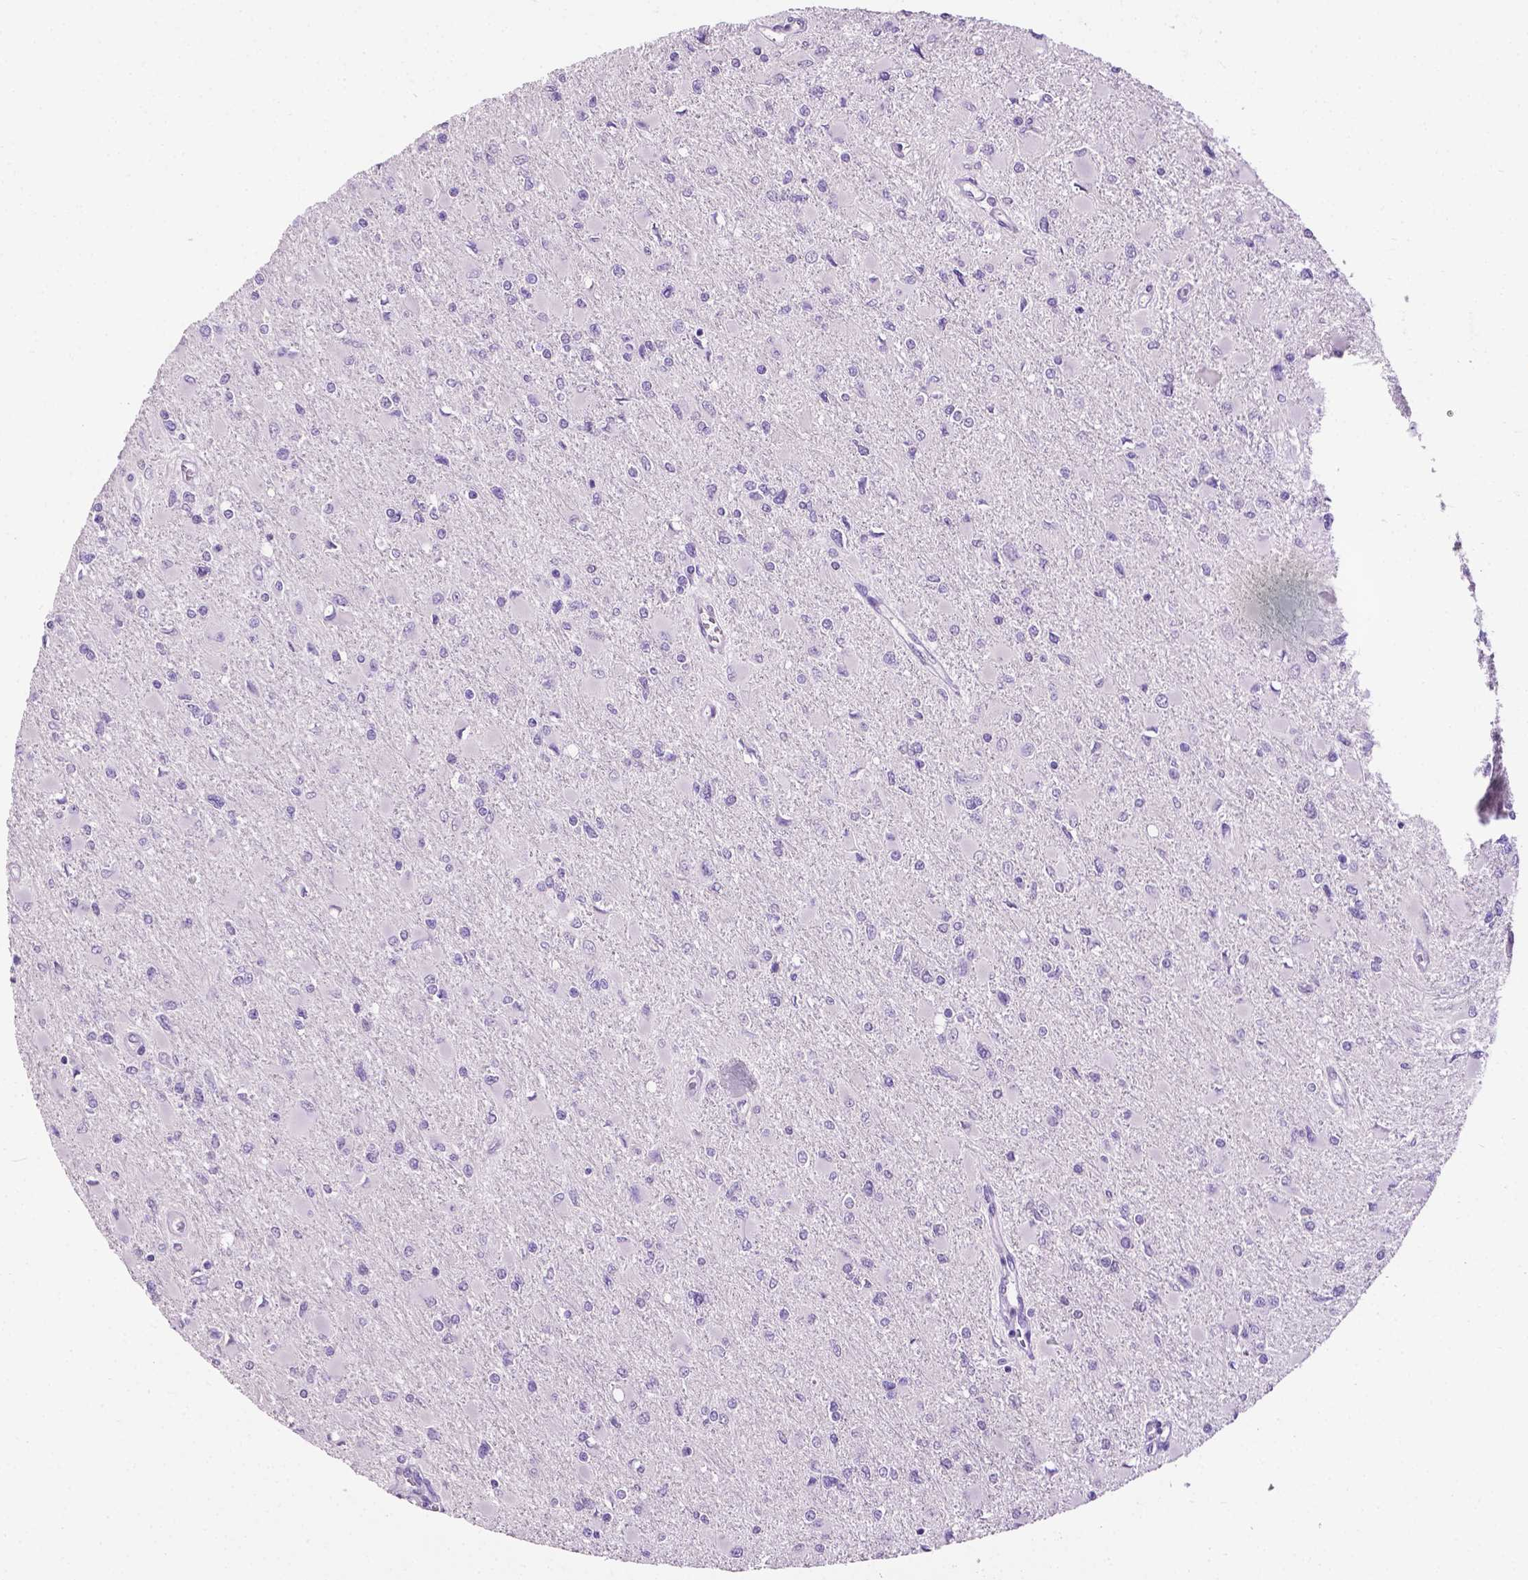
{"staining": {"intensity": "negative", "quantity": "none", "location": "none"}, "tissue": "glioma", "cell_type": "Tumor cells", "image_type": "cancer", "snomed": [{"axis": "morphology", "description": "Glioma, malignant, High grade"}, {"axis": "topography", "description": "Cerebral cortex"}], "caption": "DAB immunohistochemical staining of human malignant glioma (high-grade) exhibits no significant staining in tumor cells.", "gene": "TACSTD2", "patient": {"sex": "female", "age": 36}}